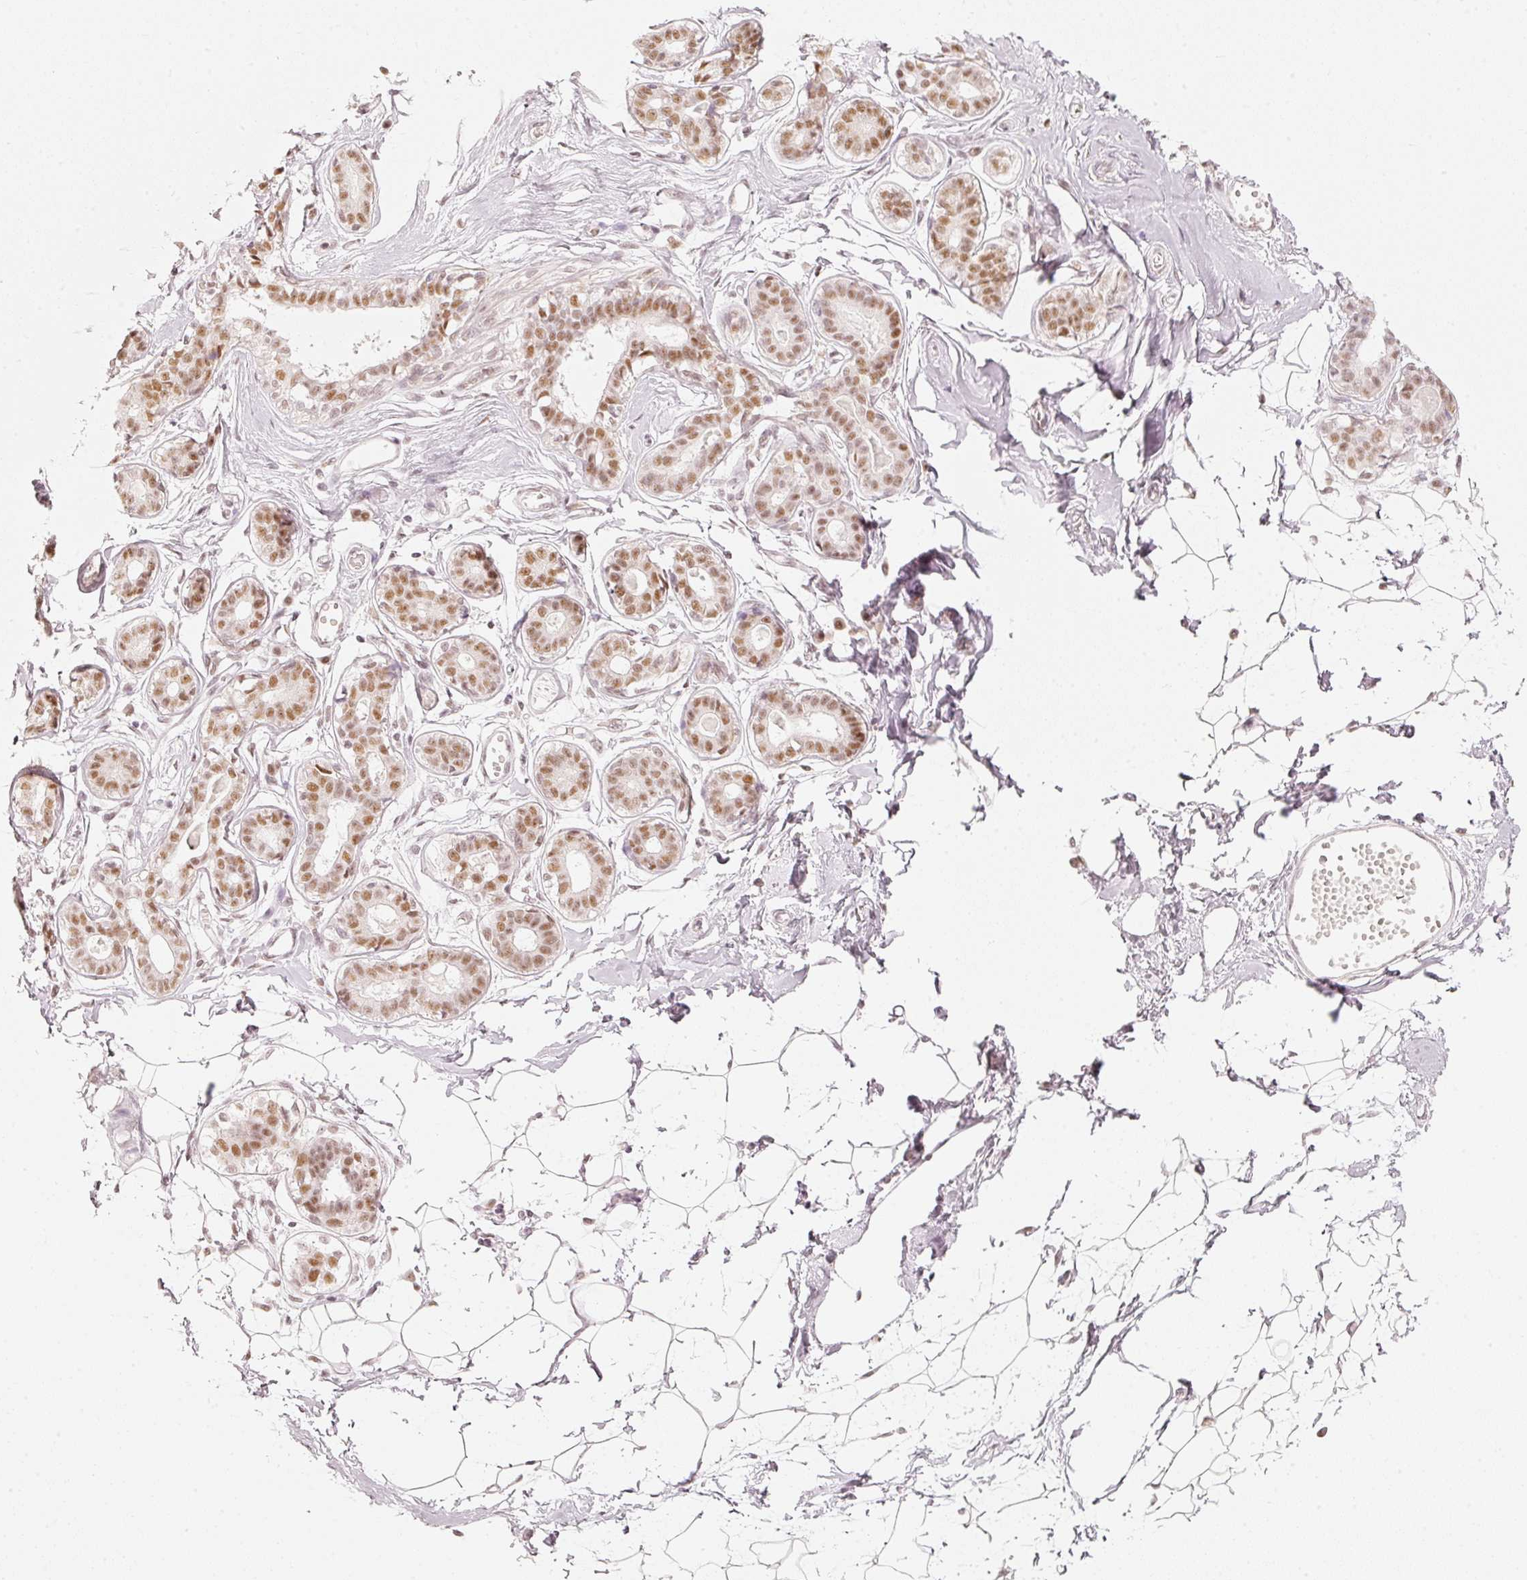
{"staining": {"intensity": "weak", "quantity": ">75%", "location": "nuclear"}, "tissue": "breast", "cell_type": "Adipocytes", "image_type": "normal", "snomed": [{"axis": "morphology", "description": "Normal tissue, NOS"}, {"axis": "topography", "description": "Breast"}], "caption": "Immunohistochemical staining of unremarkable human breast shows low levels of weak nuclear positivity in approximately >75% of adipocytes.", "gene": "PPP1R10", "patient": {"sex": "female", "age": 45}}